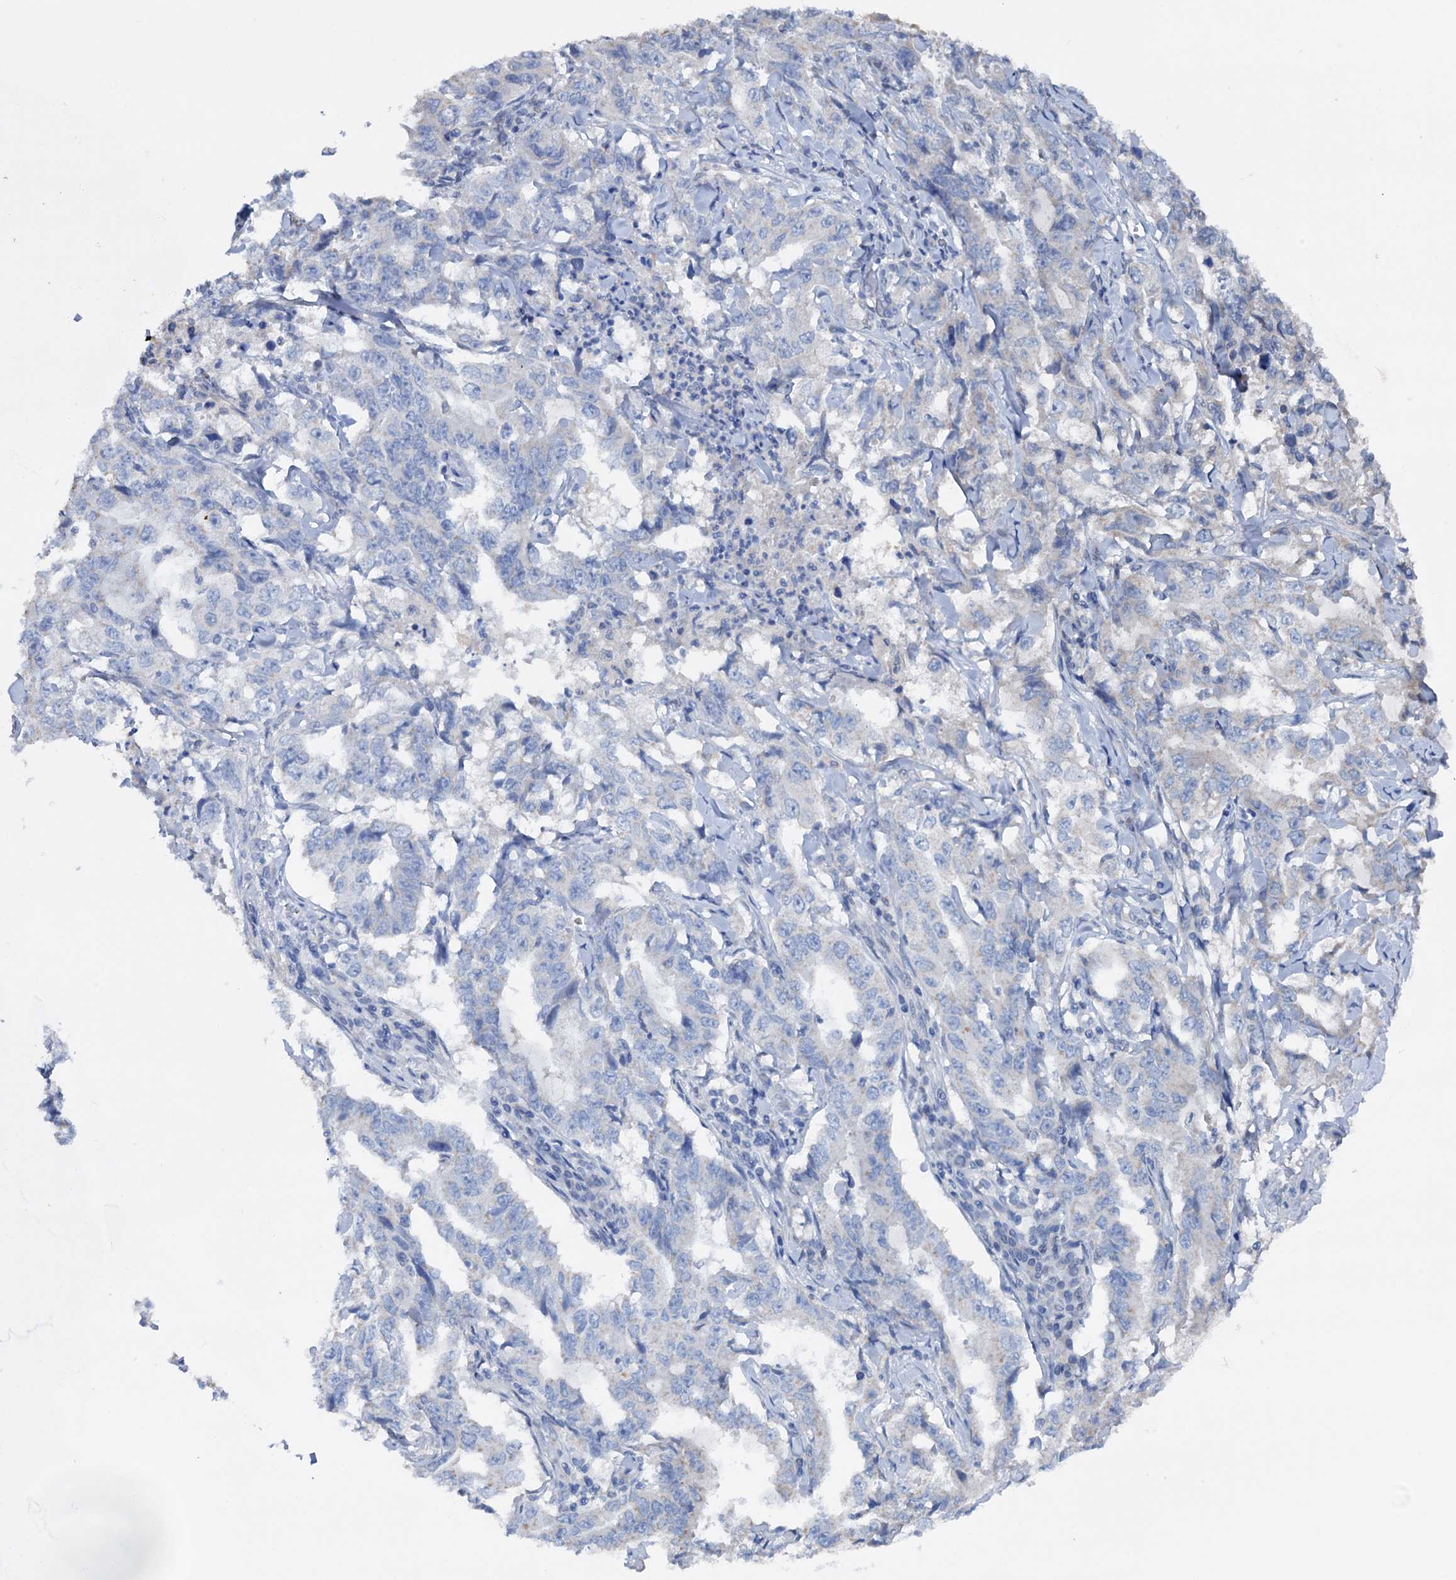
{"staining": {"intensity": "moderate", "quantity": "<25%", "location": "cytoplasmic/membranous"}, "tissue": "lung cancer", "cell_type": "Tumor cells", "image_type": "cancer", "snomed": [{"axis": "morphology", "description": "Adenocarcinoma, NOS"}, {"axis": "topography", "description": "Lung"}], "caption": "Human lung cancer (adenocarcinoma) stained with a protein marker demonstrates moderate staining in tumor cells.", "gene": "ARL13A", "patient": {"sex": "female", "age": 51}}